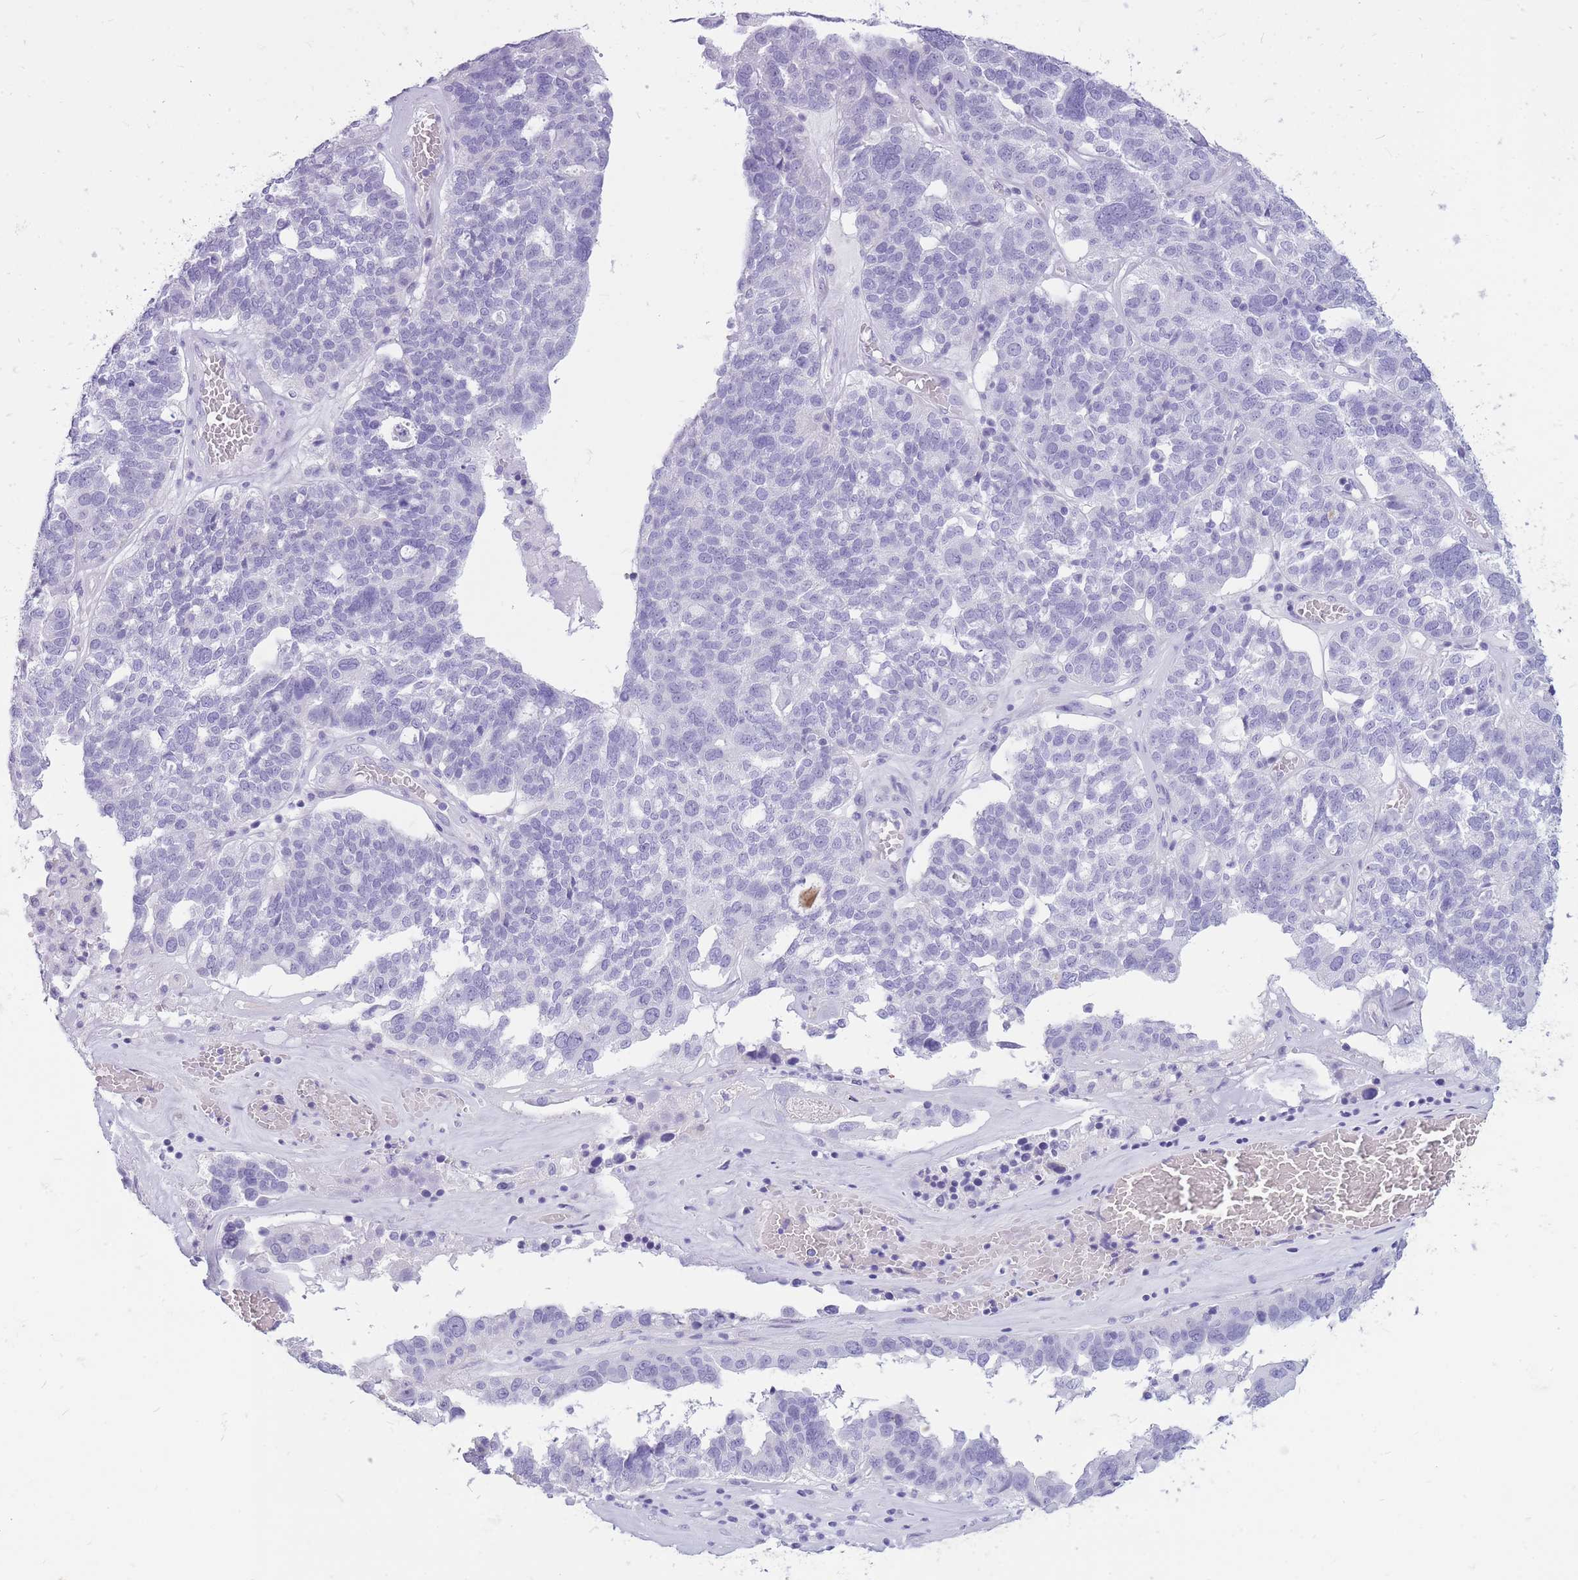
{"staining": {"intensity": "negative", "quantity": "none", "location": "none"}, "tissue": "ovarian cancer", "cell_type": "Tumor cells", "image_type": "cancer", "snomed": [{"axis": "morphology", "description": "Cystadenocarcinoma, serous, NOS"}, {"axis": "topography", "description": "Ovary"}], "caption": "DAB immunohistochemical staining of human serous cystadenocarcinoma (ovarian) reveals no significant expression in tumor cells. Brightfield microscopy of IHC stained with DAB (3,3'-diaminobenzidine) (brown) and hematoxylin (blue), captured at high magnification.", "gene": "CYP21A2", "patient": {"sex": "female", "age": 59}}